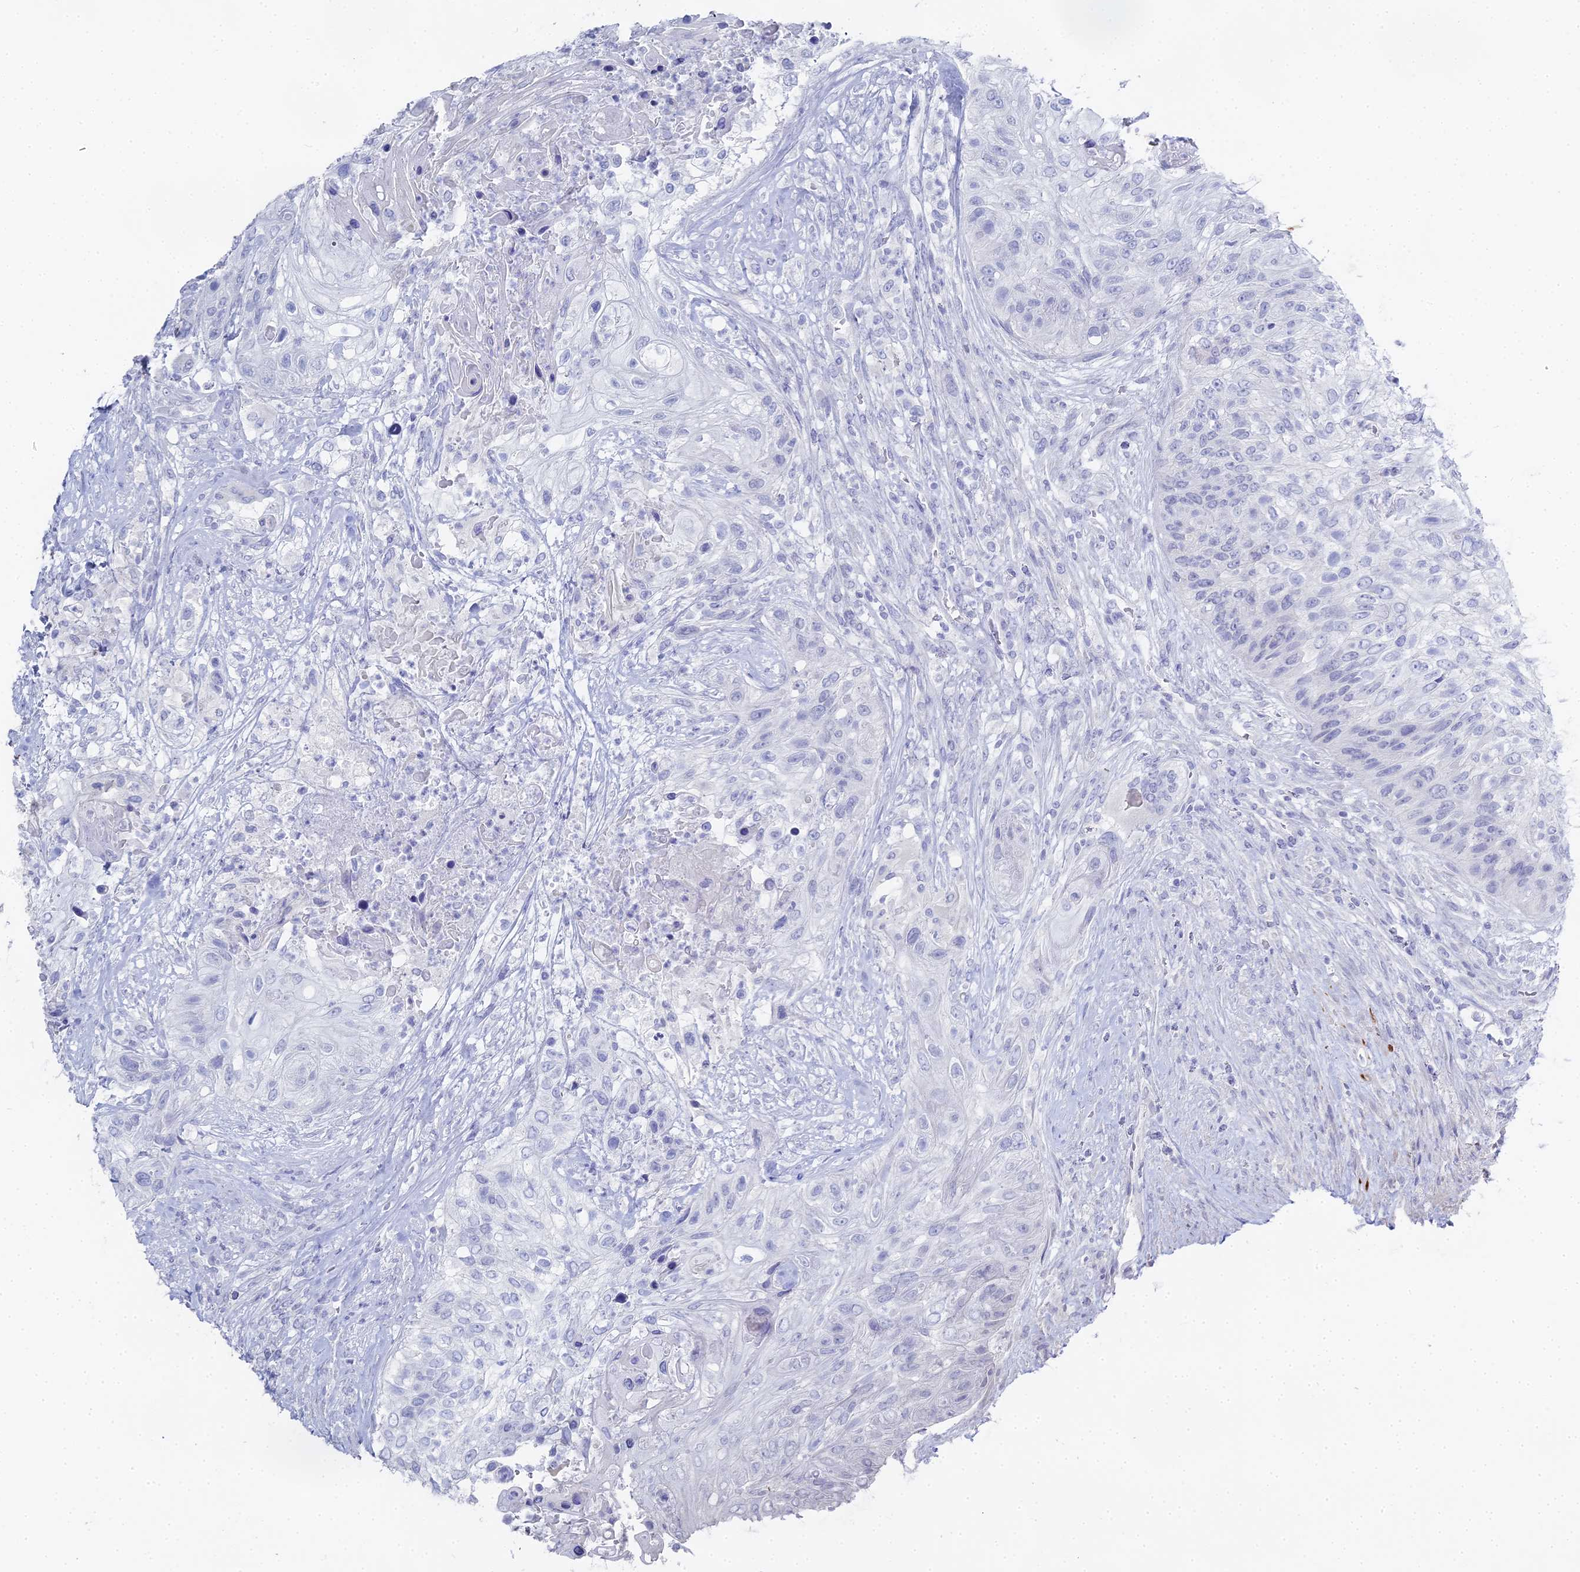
{"staining": {"intensity": "negative", "quantity": "none", "location": "none"}, "tissue": "urothelial cancer", "cell_type": "Tumor cells", "image_type": "cancer", "snomed": [{"axis": "morphology", "description": "Urothelial carcinoma, High grade"}, {"axis": "topography", "description": "Urinary bladder"}], "caption": "Immunohistochemical staining of urothelial cancer displays no significant expression in tumor cells.", "gene": "ALPP", "patient": {"sex": "female", "age": 60}}